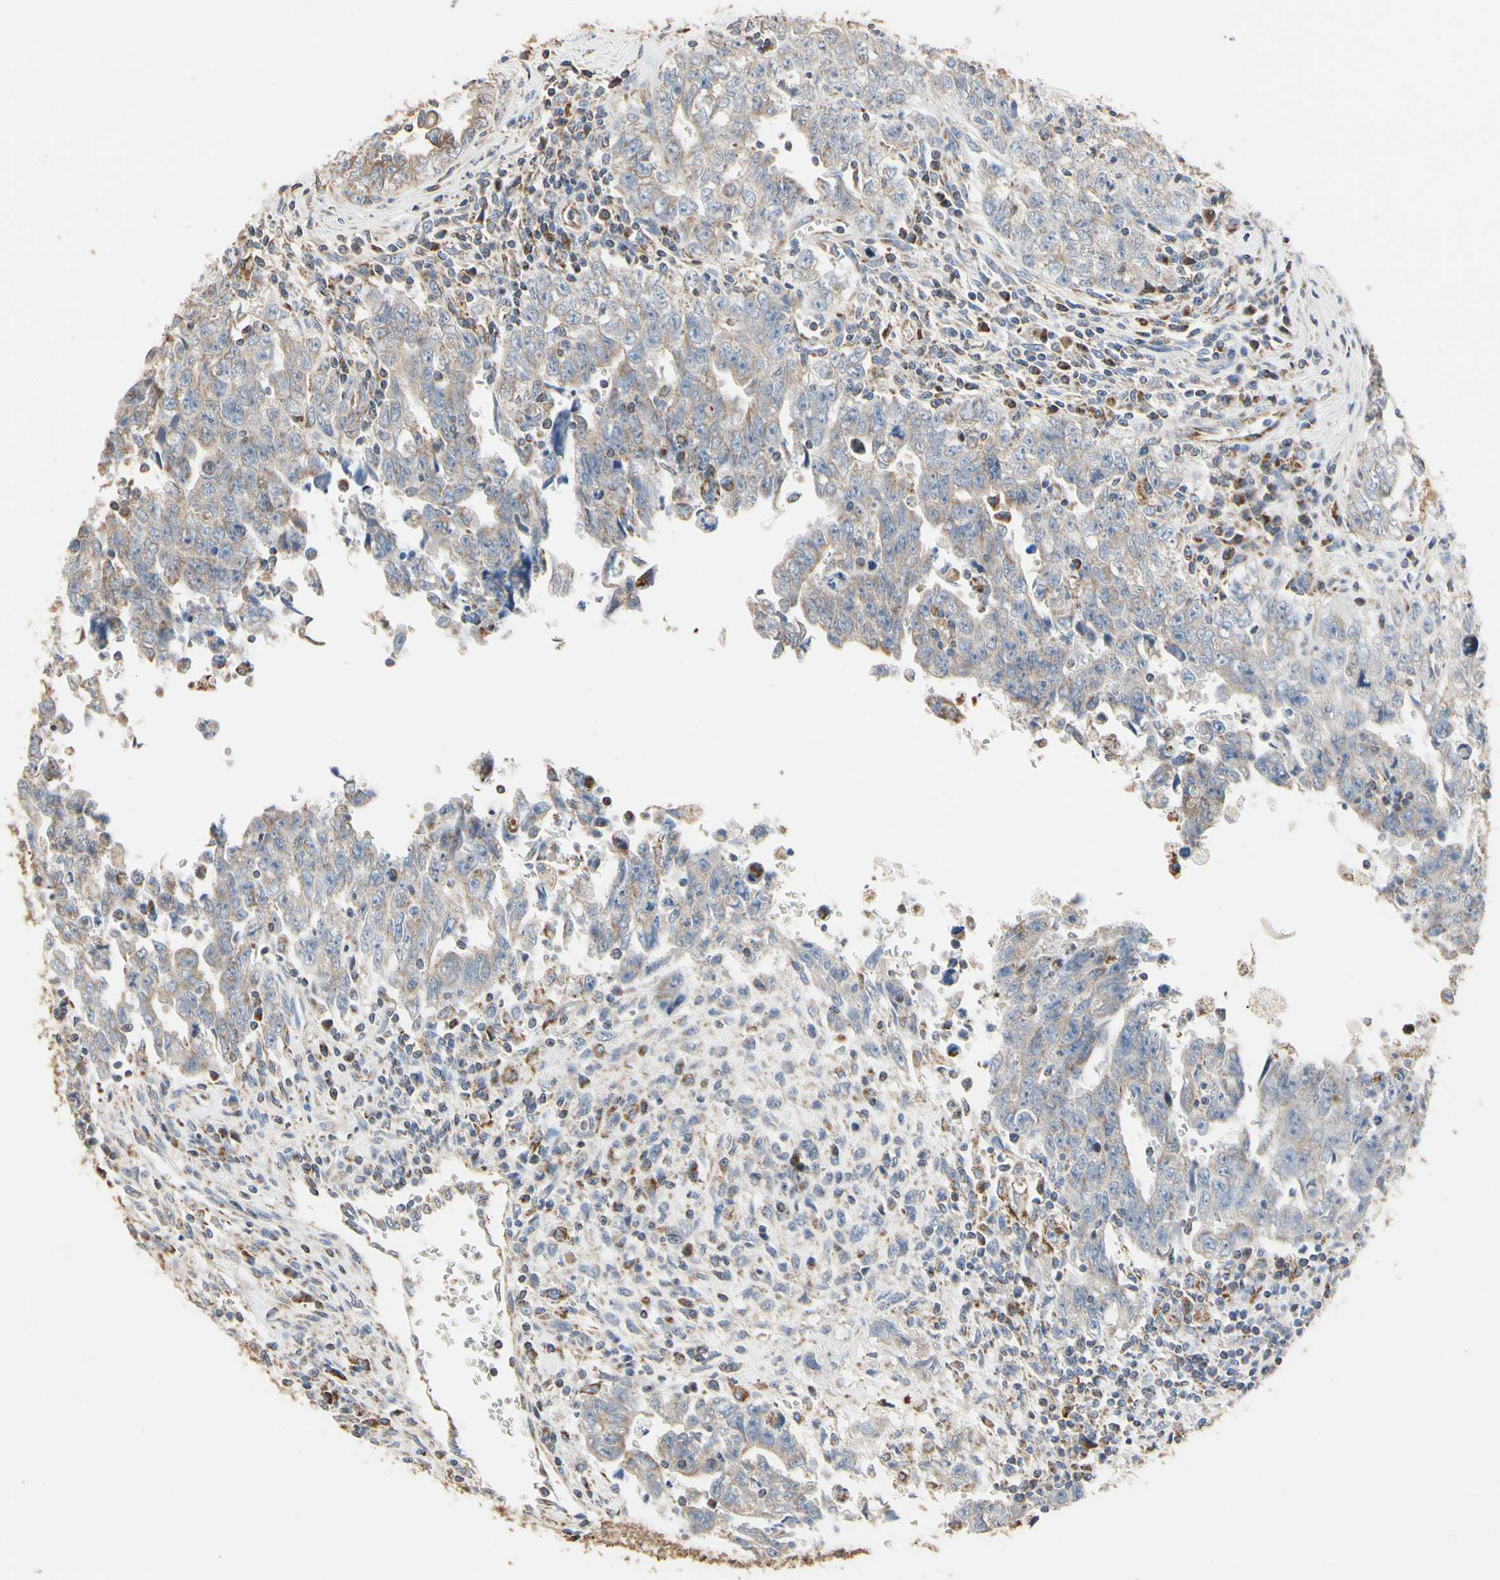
{"staining": {"intensity": "moderate", "quantity": "25%-75%", "location": "cytoplasmic/membranous"}, "tissue": "testis cancer", "cell_type": "Tumor cells", "image_type": "cancer", "snomed": [{"axis": "morphology", "description": "Carcinoma, Embryonal, NOS"}, {"axis": "topography", "description": "Testis"}], "caption": "The histopathology image reveals staining of testis cancer (embryonal carcinoma), revealing moderate cytoplasmic/membranous protein staining (brown color) within tumor cells. Nuclei are stained in blue.", "gene": "TUBA1A", "patient": {"sex": "male", "age": 28}}